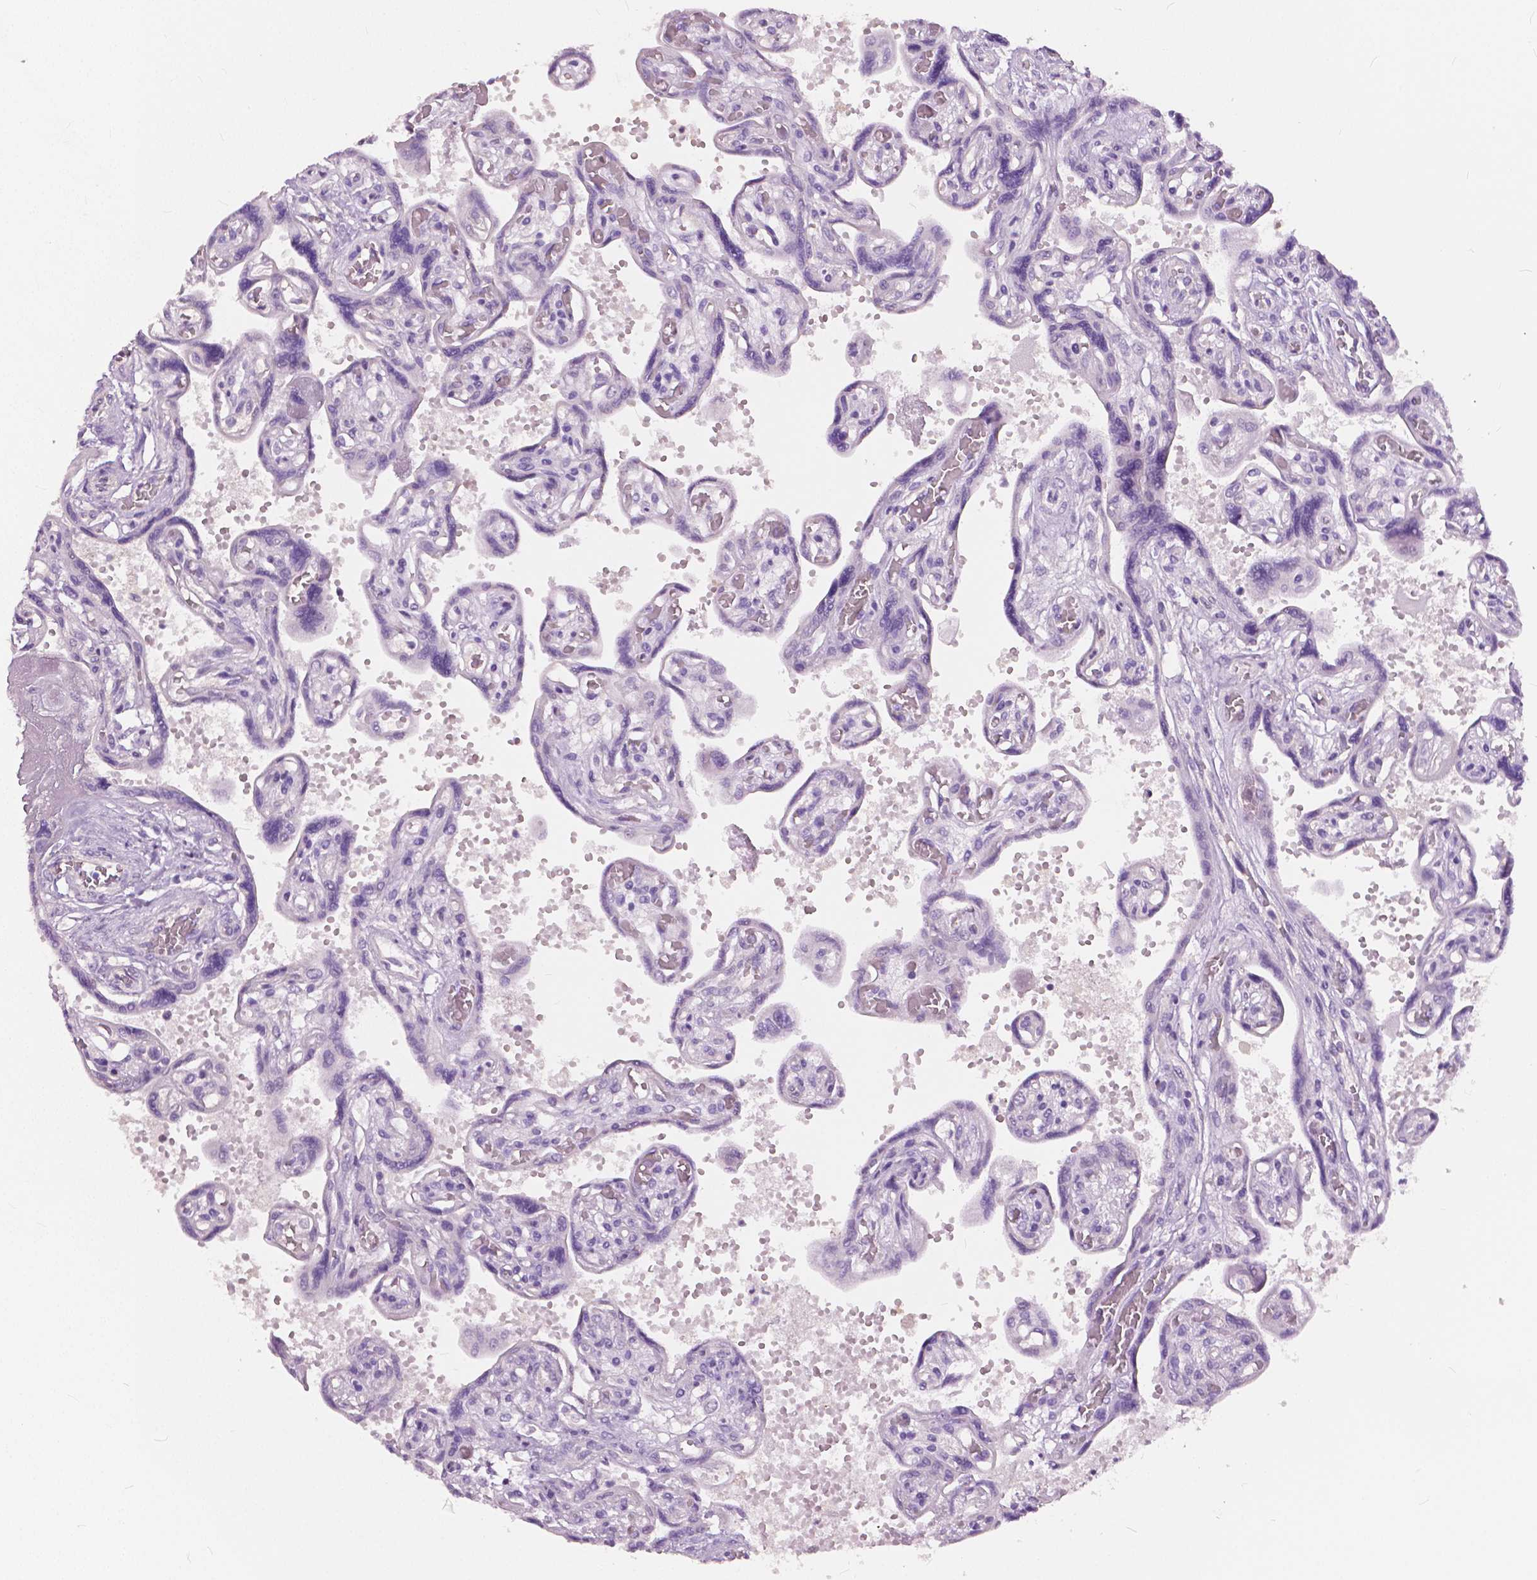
{"staining": {"intensity": "negative", "quantity": "none", "location": "none"}, "tissue": "placenta", "cell_type": "Decidual cells", "image_type": "normal", "snomed": [{"axis": "morphology", "description": "Normal tissue, NOS"}, {"axis": "topography", "description": "Placenta"}], "caption": "The photomicrograph displays no significant positivity in decidual cells of placenta. (DAB IHC, high magnification).", "gene": "TKFC", "patient": {"sex": "female", "age": 32}}